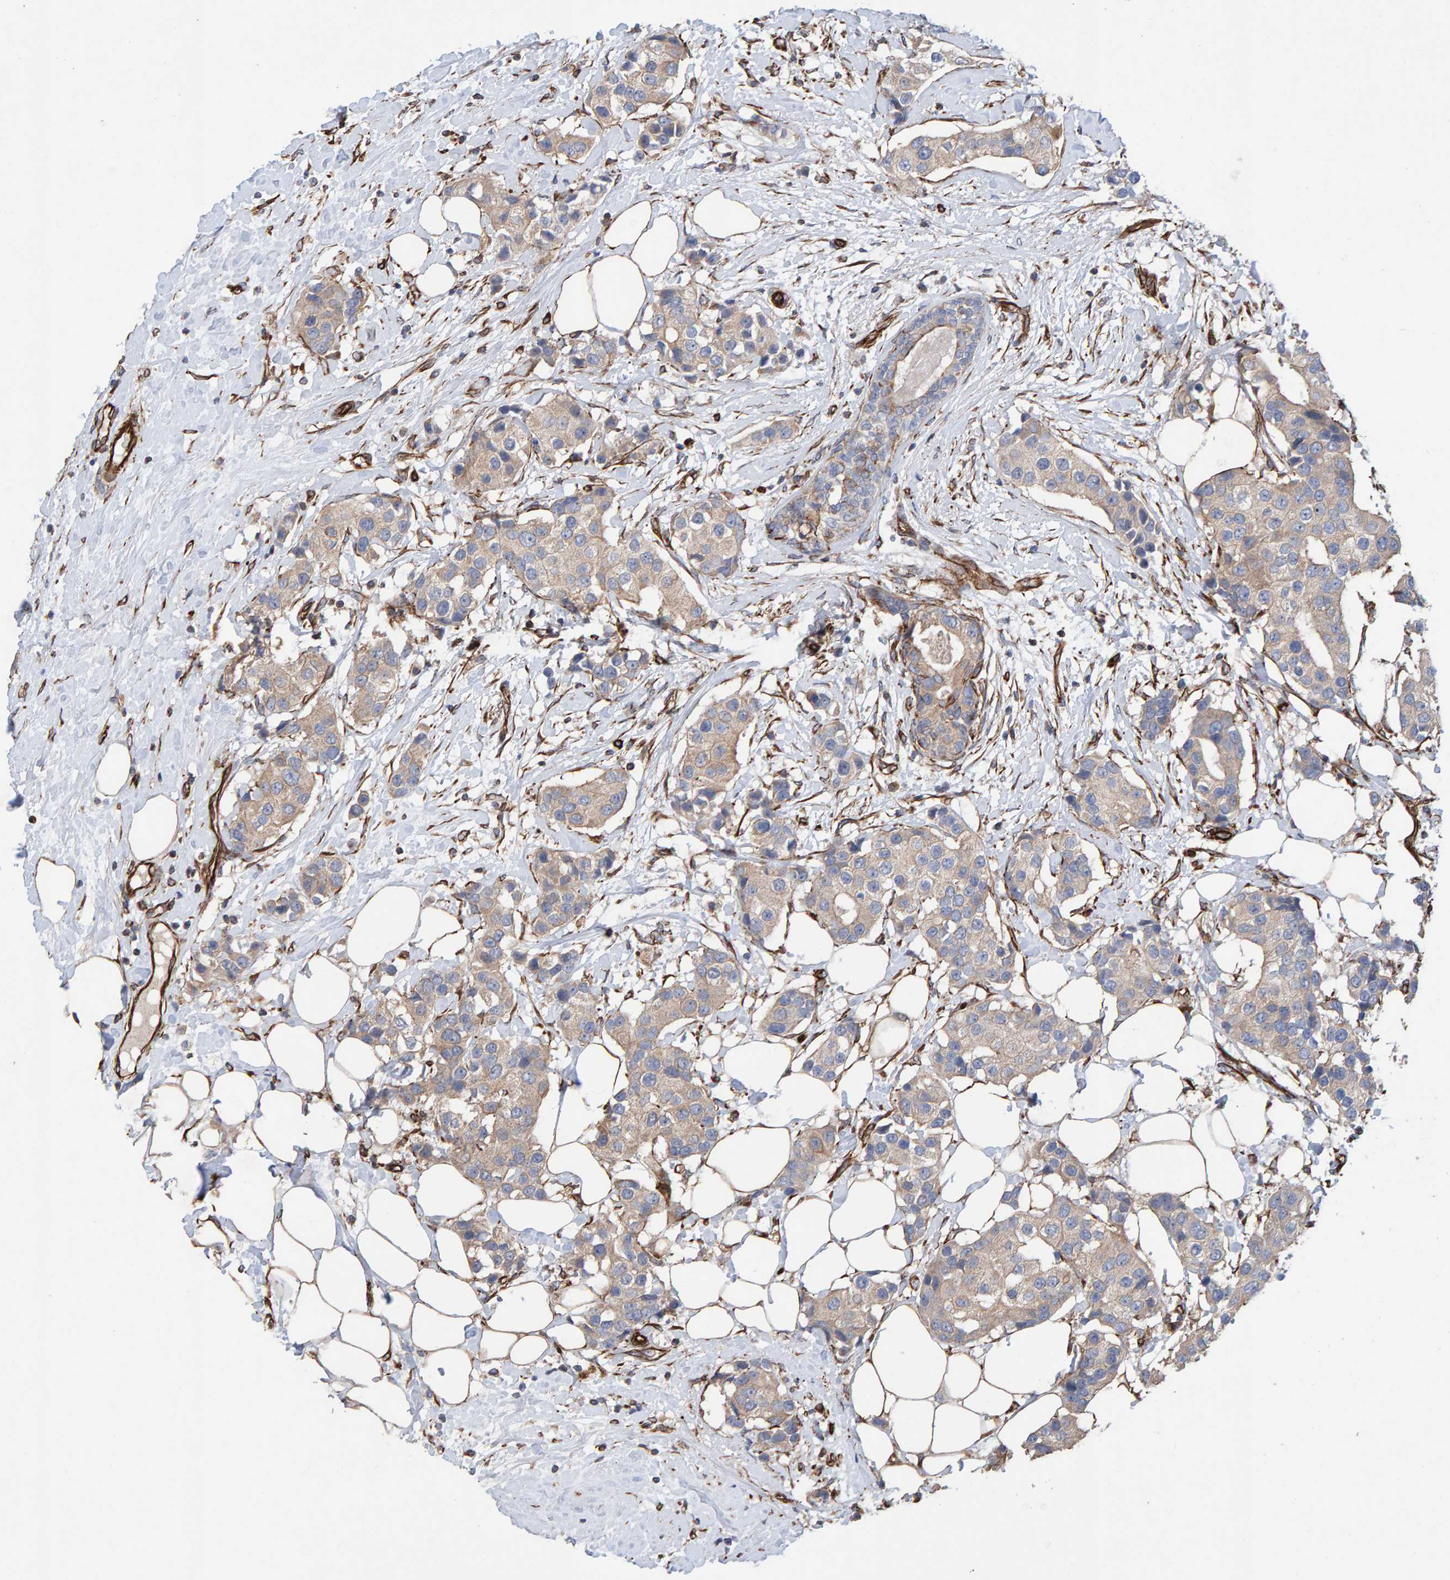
{"staining": {"intensity": "weak", "quantity": ">75%", "location": "cytoplasmic/membranous"}, "tissue": "breast cancer", "cell_type": "Tumor cells", "image_type": "cancer", "snomed": [{"axis": "morphology", "description": "Normal tissue, NOS"}, {"axis": "morphology", "description": "Duct carcinoma"}, {"axis": "topography", "description": "Breast"}], "caption": "Breast cancer stained for a protein (brown) displays weak cytoplasmic/membranous positive expression in approximately >75% of tumor cells.", "gene": "ZNF347", "patient": {"sex": "female", "age": 39}}